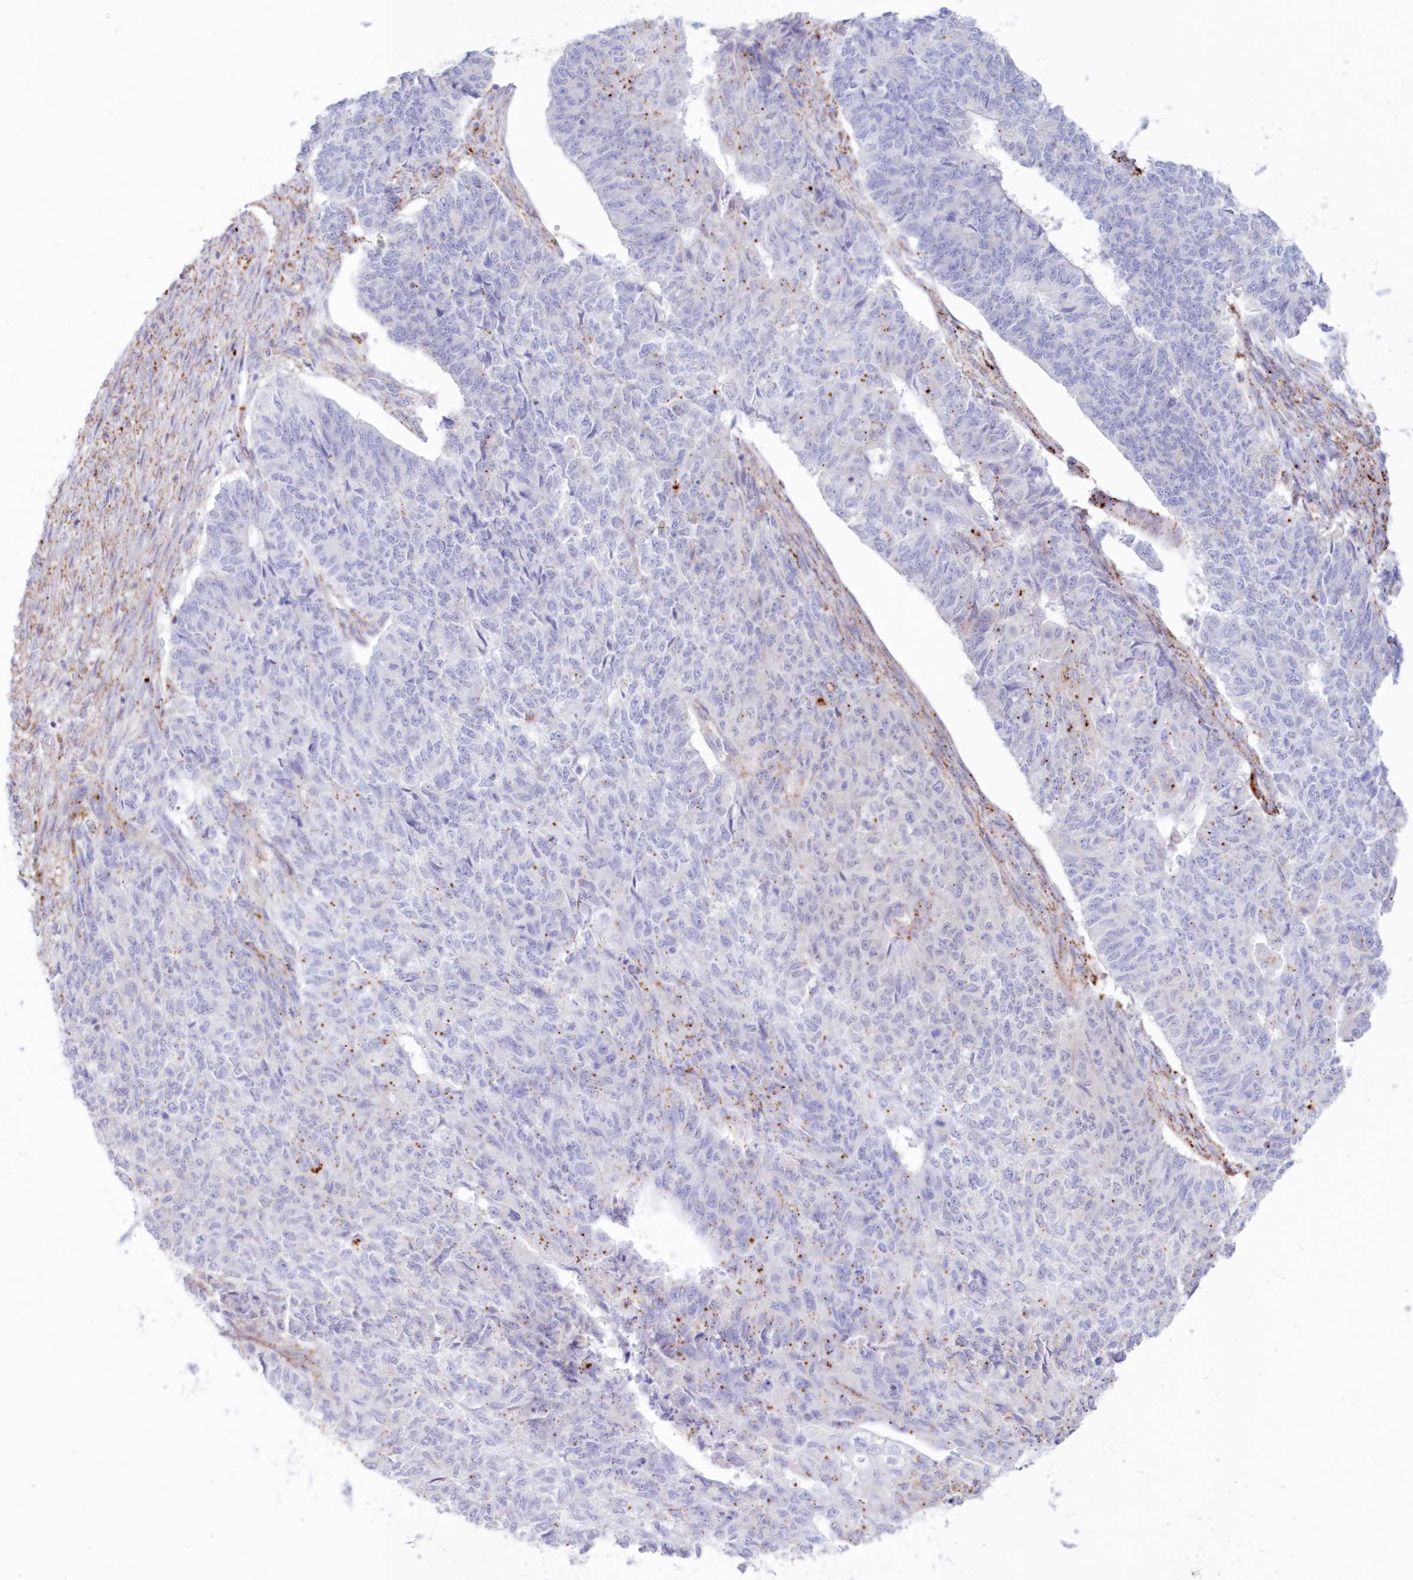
{"staining": {"intensity": "weak", "quantity": "<25%", "location": "cytoplasmic/membranous"}, "tissue": "endometrial cancer", "cell_type": "Tumor cells", "image_type": "cancer", "snomed": [{"axis": "morphology", "description": "Adenocarcinoma, NOS"}, {"axis": "topography", "description": "Endometrium"}], "caption": "Tumor cells show no significant positivity in endometrial cancer (adenocarcinoma). (DAB (3,3'-diaminobenzidine) IHC, high magnification).", "gene": "TPP1", "patient": {"sex": "female", "age": 32}}